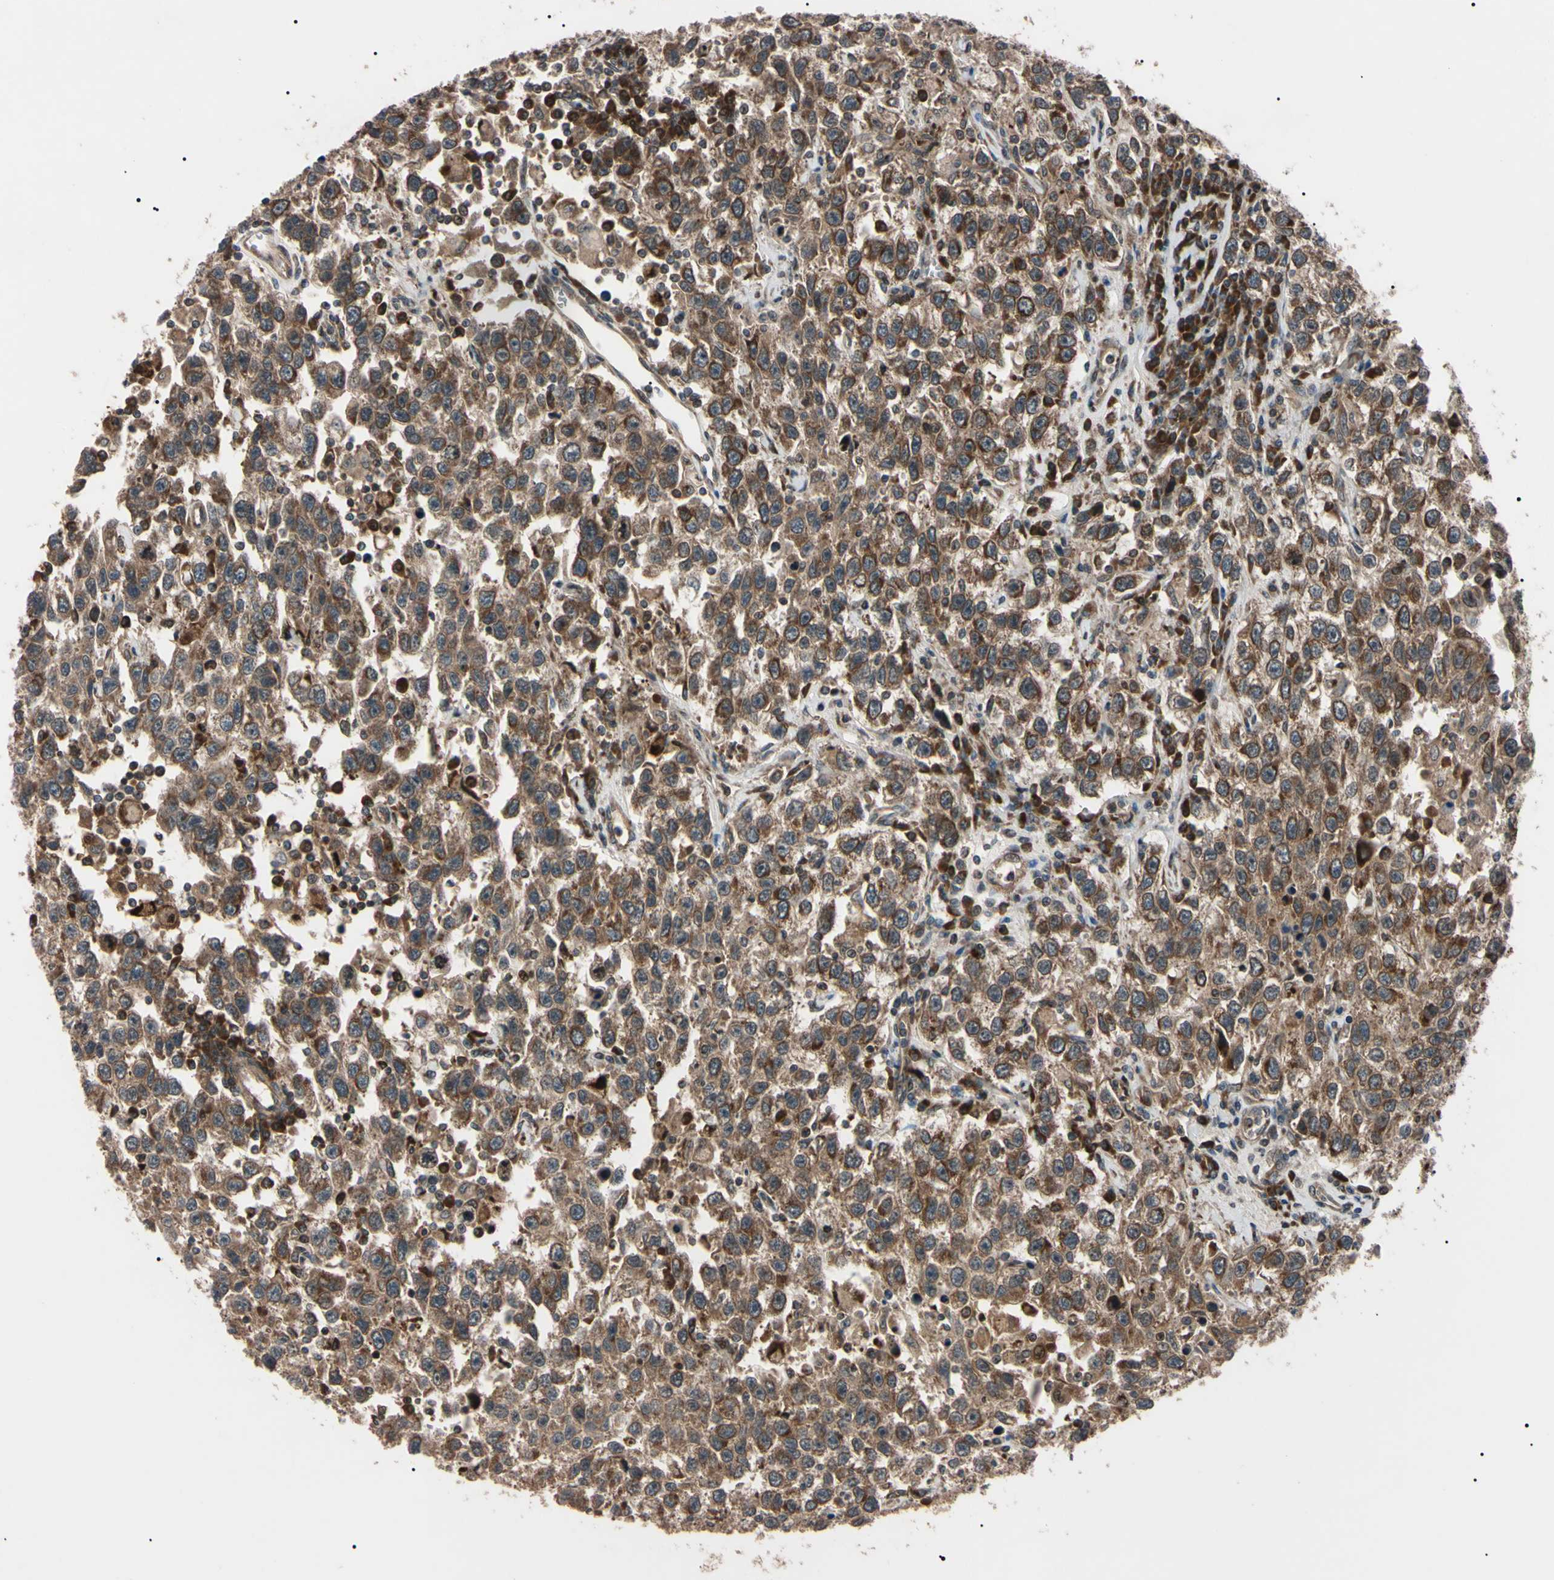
{"staining": {"intensity": "moderate", "quantity": ">75%", "location": "cytoplasmic/membranous"}, "tissue": "testis cancer", "cell_type": "Tumor cells", "image_type": "cancer", "snomed": [{"axis": "morphology", "description": "Seminoma, NOS"}, {"axis": "topography", "description": "Testis"}], "caption": "A high-resolution histopathology image shows immunohistochemistry (IHC) staining of testis cancer, which displays moderate cytoplasmic/membranous expression in about >75% of tumor cells.", "gene": "GUCY1B1", "patient": {"sex": "male", "age": 41}}